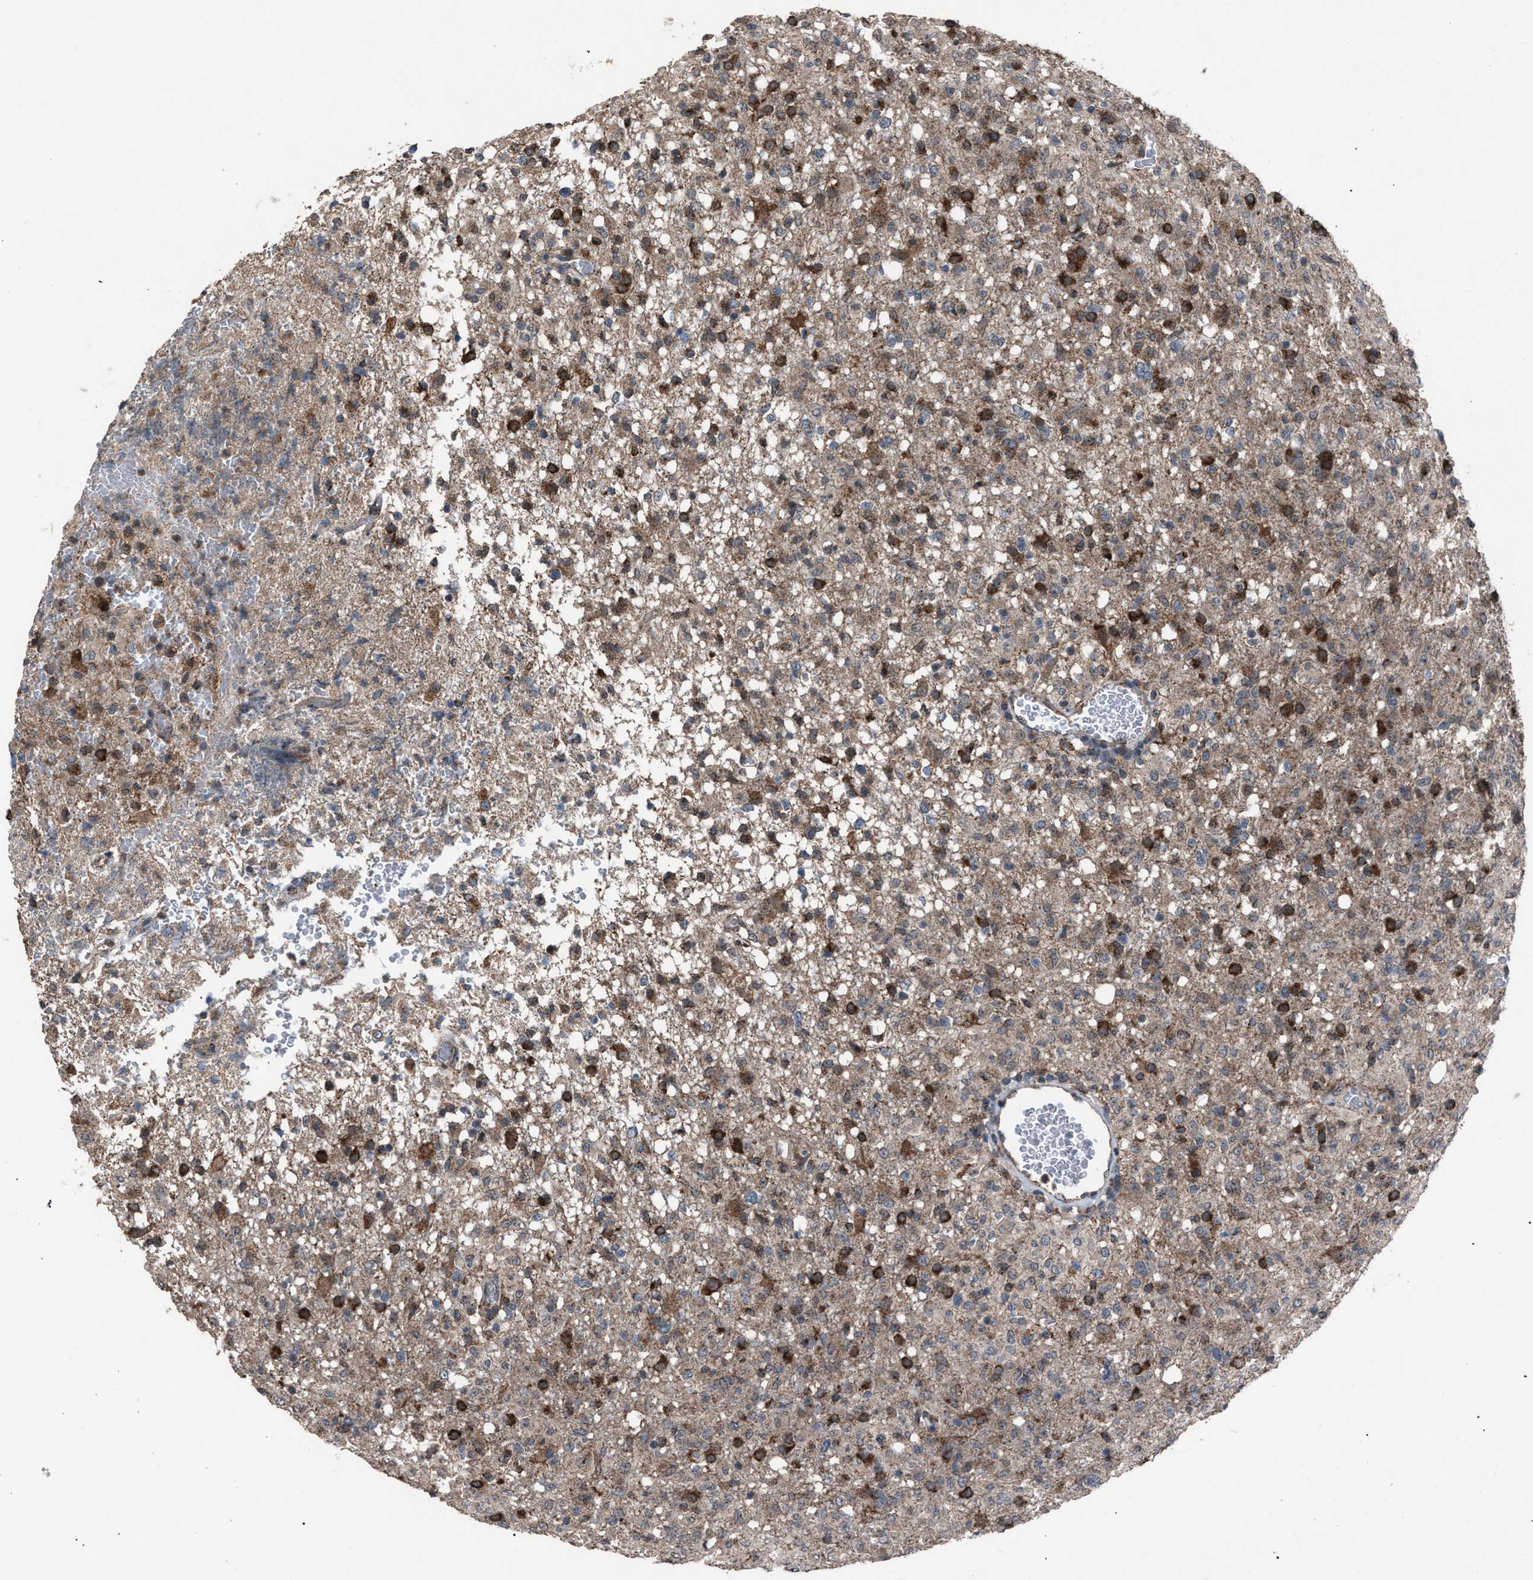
{"staining": {"intensity": "strong", "quantity": "25%-75%", "location": "cytoplasmic/membranous"}, "tissue": "glioma", "cell_type": "Tumor cells", "image_type": "cancer", "snomed": [{"axis": "morphology", "description": "Glioma, malignant, High grade"}, {"axis": "topography", "description": "Brain"}], "caption": "About 25%-75% of tumor cells in human glioma show strong cytoplasmic/membranous protein positivity as visualized by brown immunohistochemical staining.", "gene": "HSD17B4", "patient": {"sex": "female", "age": 57}}